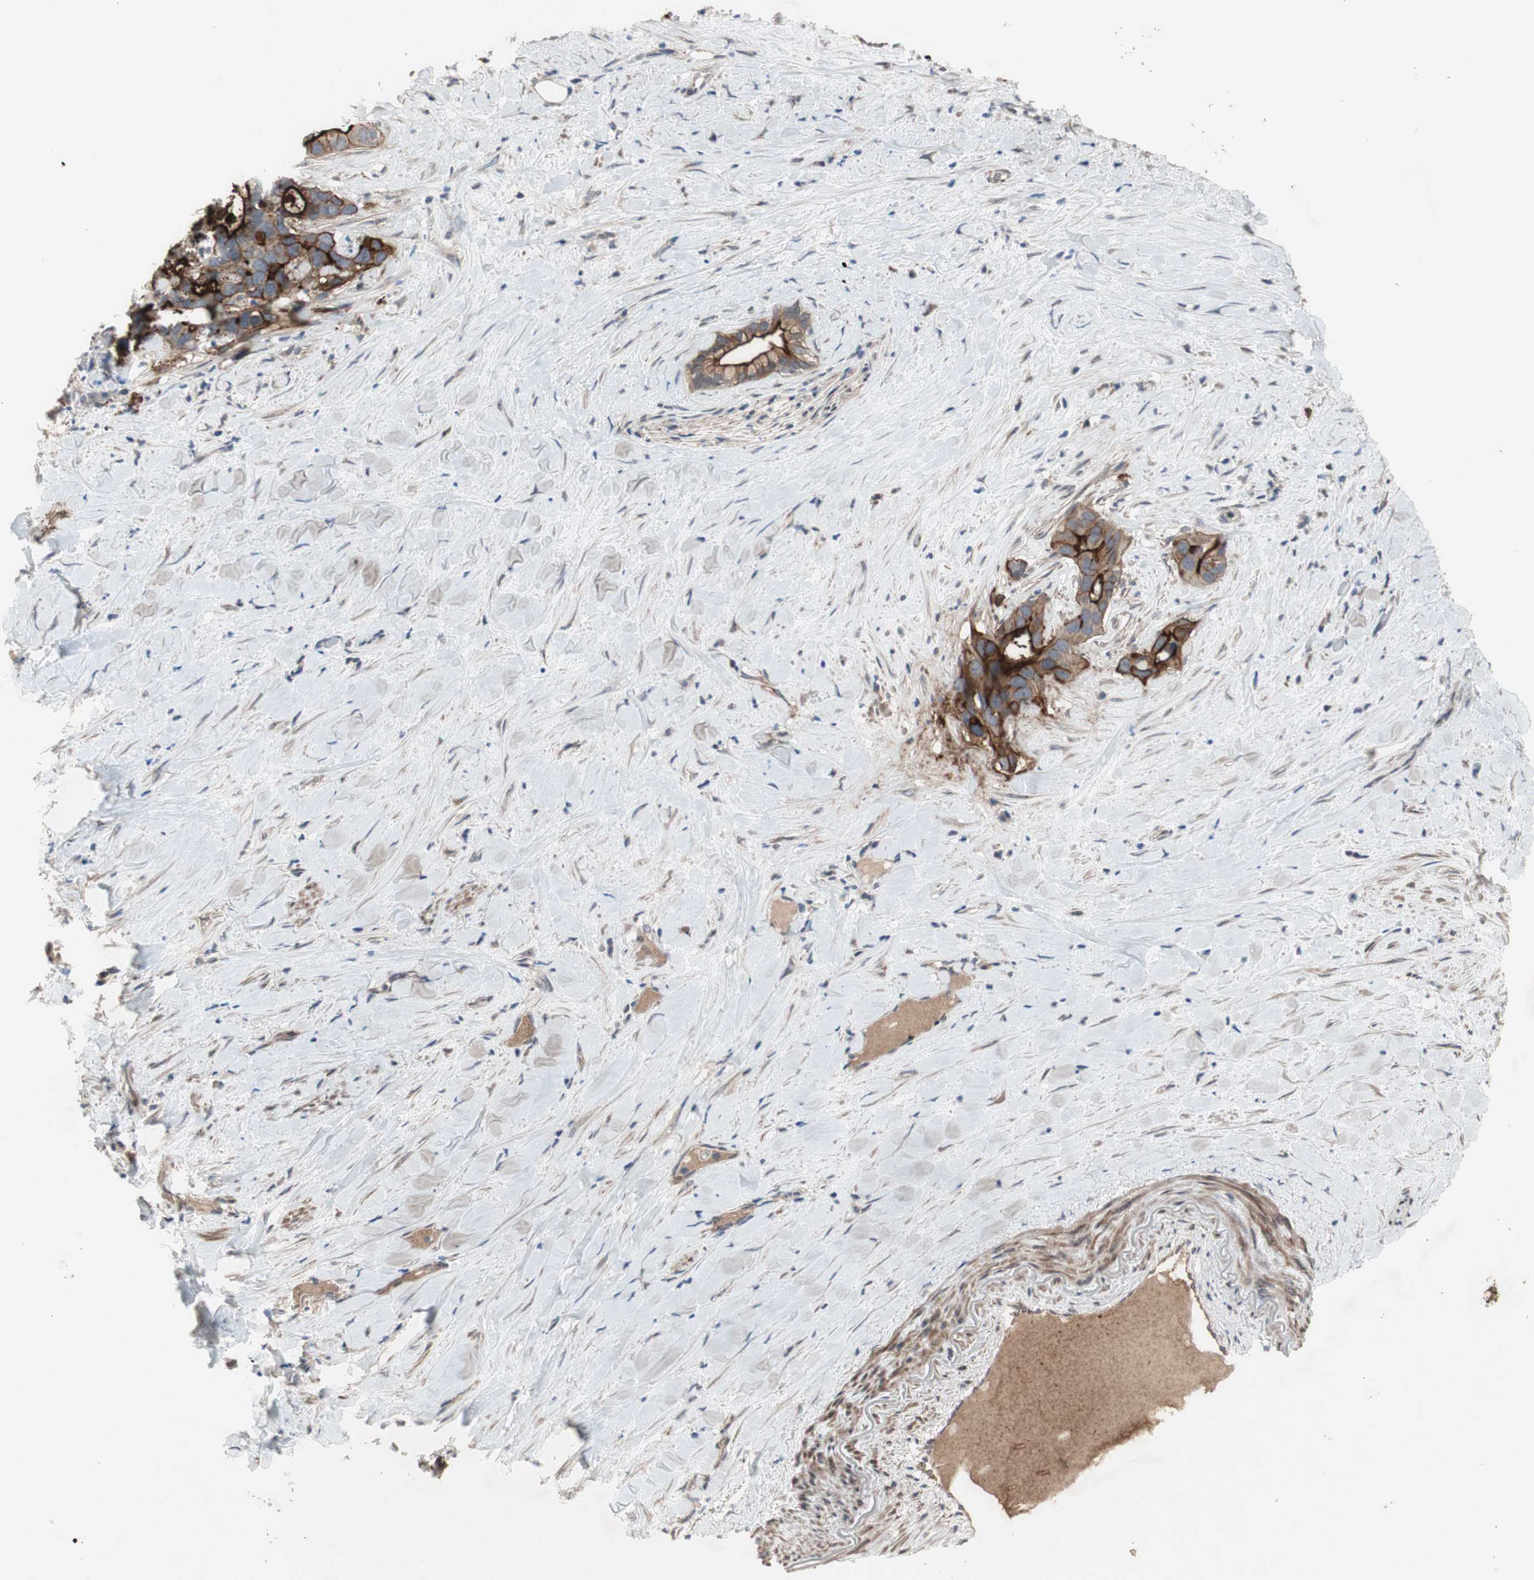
{"staining": {"intensity": "moderate", "quantity": ">75%", "location": "cytoplasmic/membranous"}, "tissue": "liver cancer", "cell_type": "Tumor cells", "image_type": "cancer", "snomed": [{"axis": "morphology", "description": "Cholangiocarcinoma"}, {"axis": "topography", "description": "Liver"}], "caption": "Liver cancer (cholangiocarcinoma) stained with DAB (3,3'-diaminobenzidine) IHC exhibits medium levels of moderate cytoplasmic/membranous positivity in about >75% of tumor cells. The staining was performed using DAB to visualize the protein expression in brown, while the nuclei were stained in blue with hematoxylin (Magnification: 20x).", "gene": "OAZ1", "patient": {"sex": "female", "age": 65}}